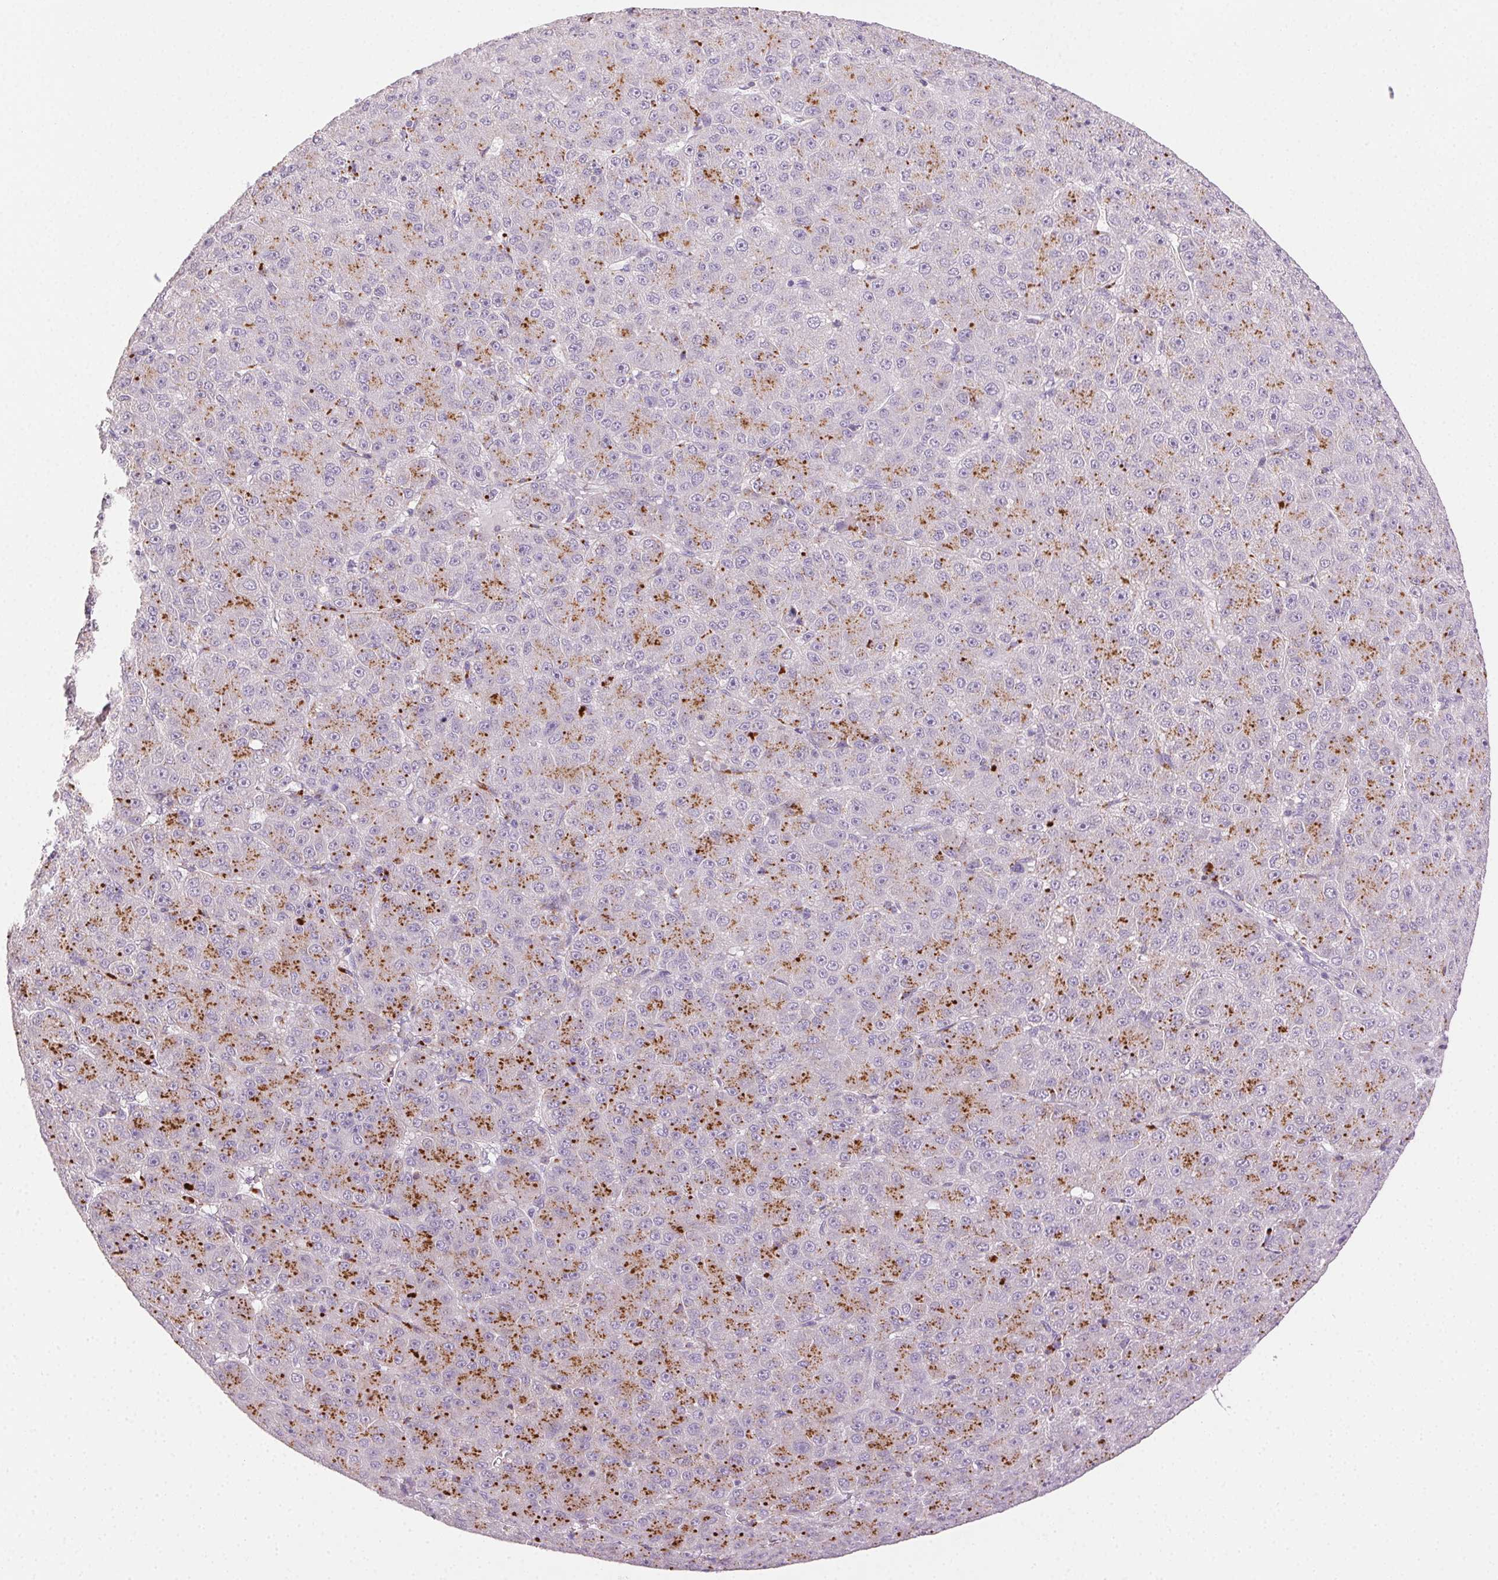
{"staining": {"intensity": "negative", "quantity": "none", "location": "none"}, "tissue": "liver cancer", "cell_type": "Tumor cells", "image_type": "cancer", "snomed": [{"axis": "morphology", "description": "Carcinoma, Hepatocellular, NOS"}, {"axis": "topography", "description": "Liver"}], "caption": "The IHC micrograph has no significant expression in tumor cells of hepatocellular carcinoma (liver) tissue. Brightfield microscopy of IHC stained with DAB (3,3'-diaminobenzidine) (brown) and hematoxylin (blue), captured at high magnification.", "gene": "AKAP5", "patient": {"sex": "male", "age": 67}}